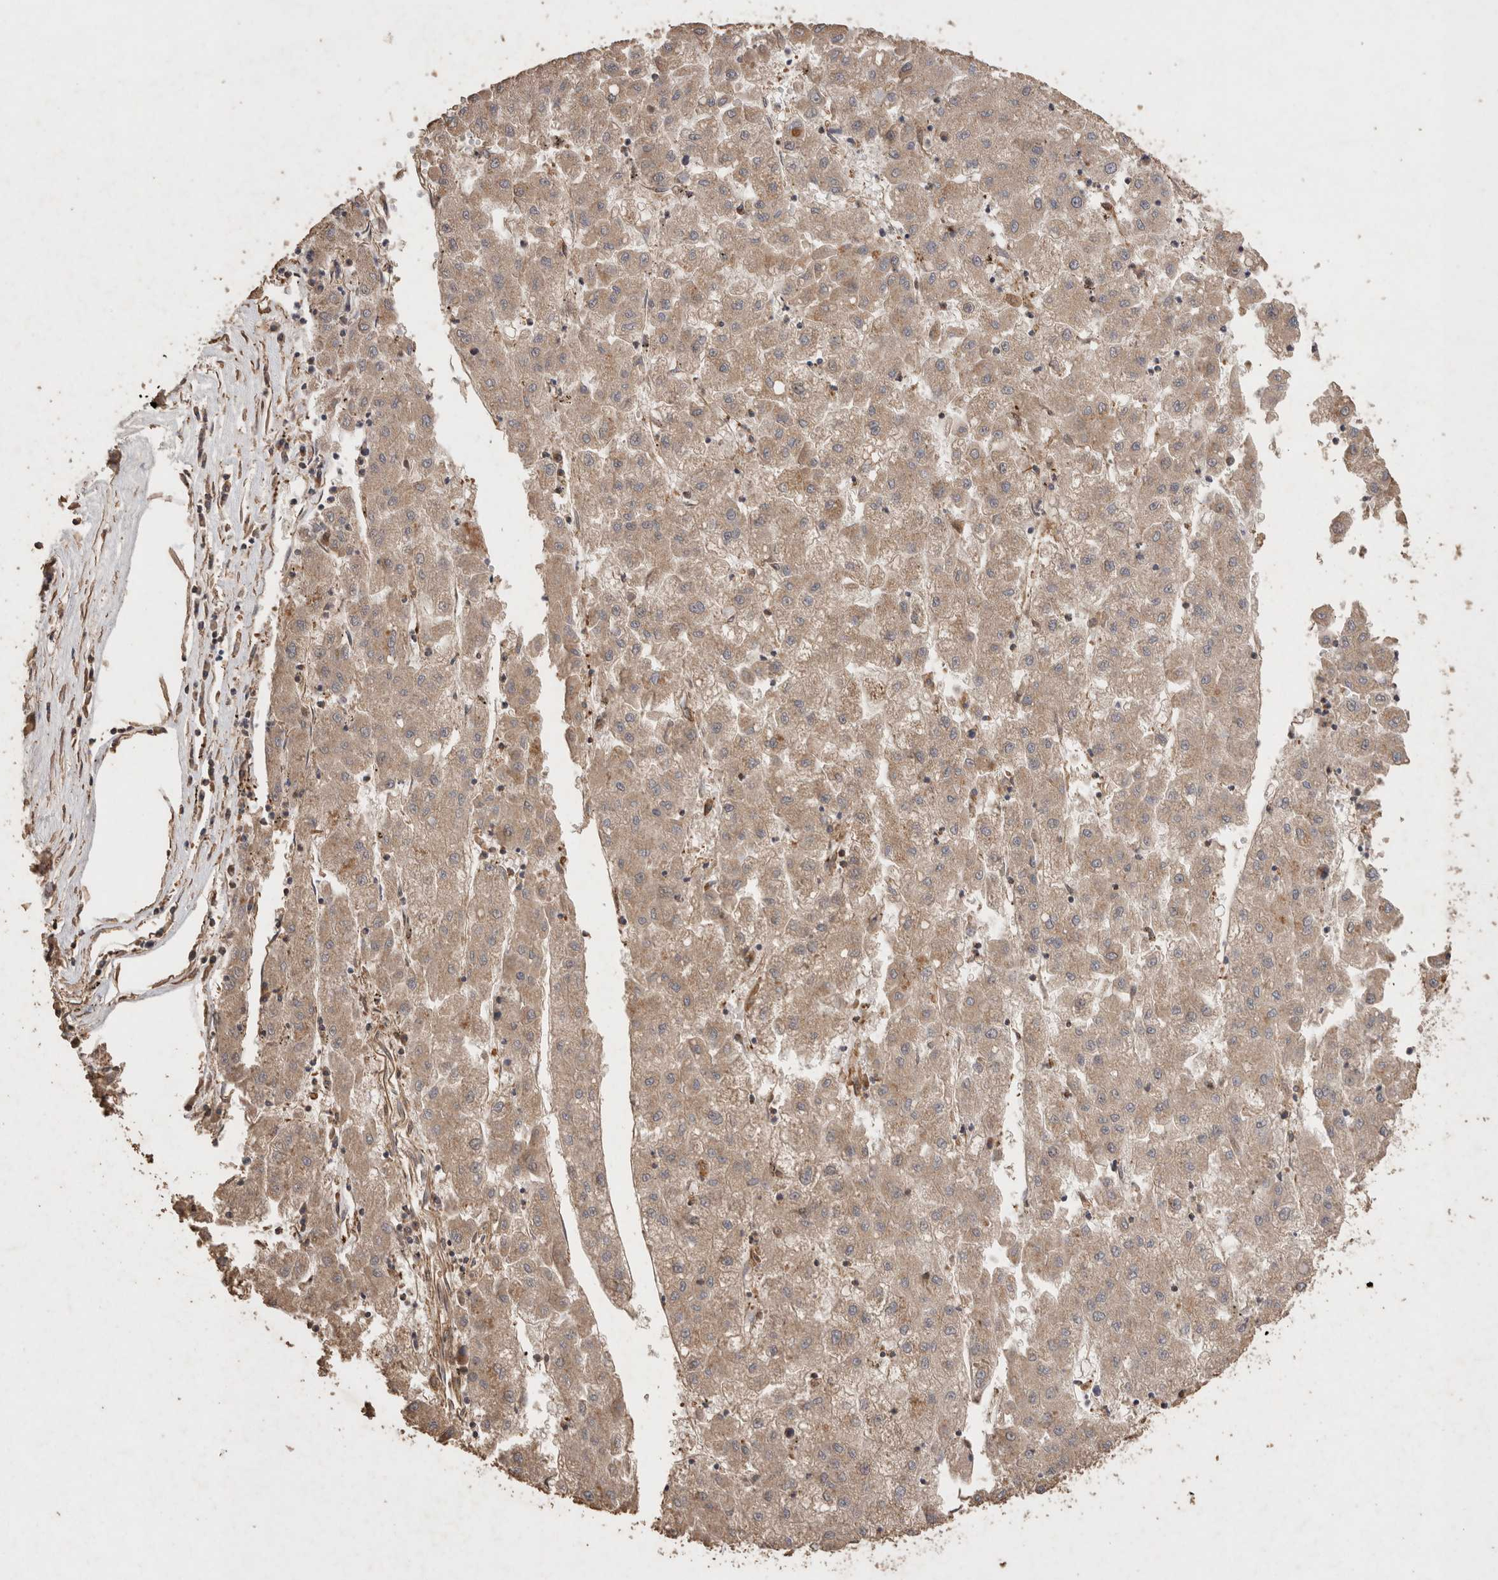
{"staining": {"intensity": "weak", "quantity": ">75%", "location": "cytoplasmic/membranous"}, "tissue": "liver cancer", "cell_type": "Tumor cells", "image_type": "cancer", "snomed": [{"axis": "morphology", "description": "Carcinoma, Hepatocellular, NOS"}, {"axis": "topography", "description": "Liver"}], "caption": "This histopathology image exhibits immunohistochemistry (IHC) staining of human liver cancer (hepatocellular carcinoma), with low weak cytoplasmic/membranous staining in approximately >75% of tumor cells.", "gene": "SNX31", "patient": {"sex": "male", "age": 72}}